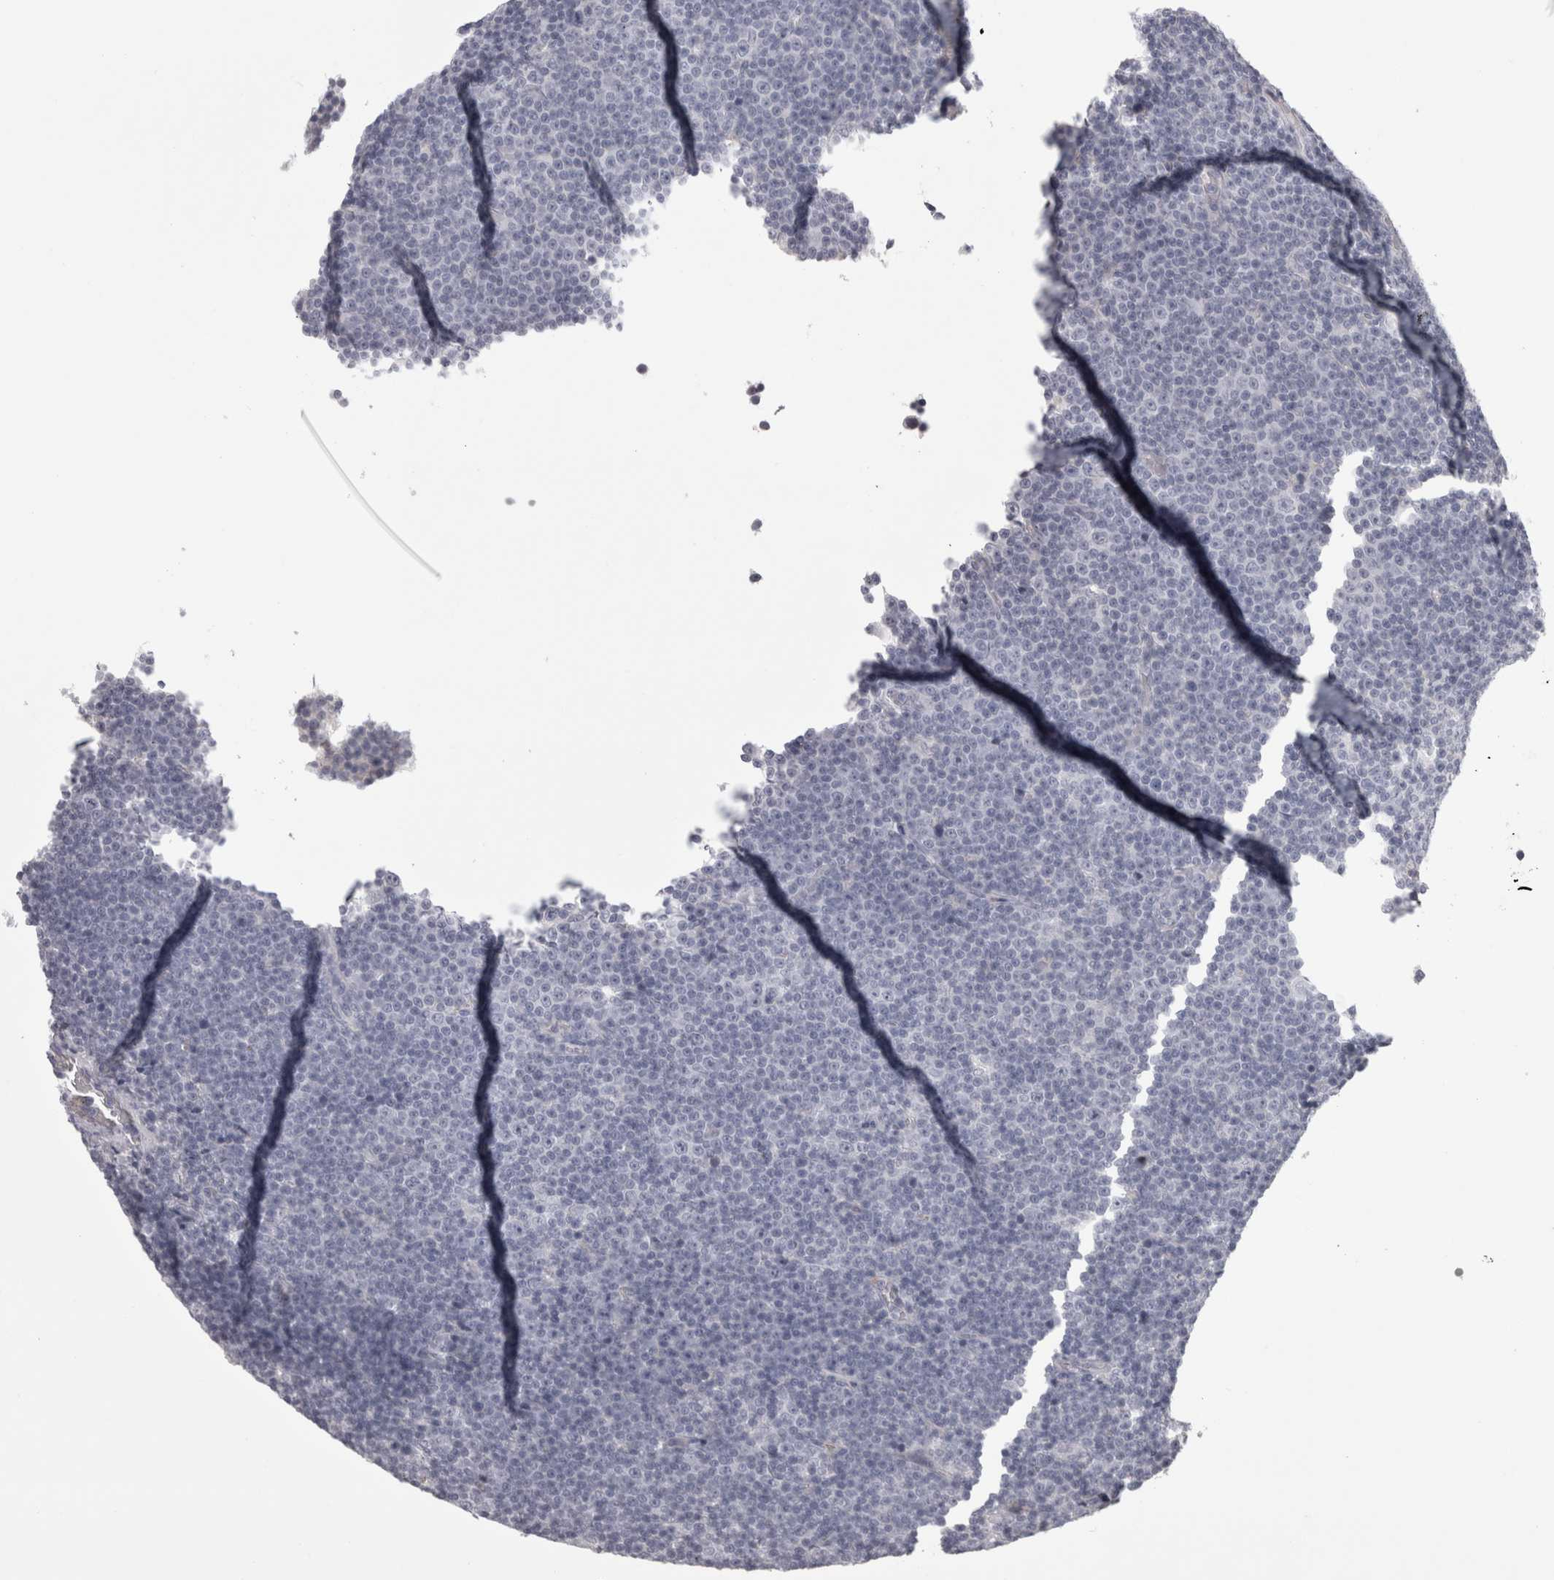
{"staining": {"intensity": "negative", "quantity": "none", "location": "none"}, "tissue": "lymphoma", "cell_type": "Tumor cells", "image_type": "cancer", "snomed": [{"axis": "morphology", "description": "Malignant lymphoma, non-Hodgkin's type, Low grade"}, {"axis": "topography", "description": "Lymph node"}], "caption": "Image shows no significant protein expression in tumor cells of lymphoma. (DAB immunohistochemistry (IHC) visualized using brightfield microscopy, high magnification).", "gene": "SAA4", "patient": {"sex": "female", "age": 67}}